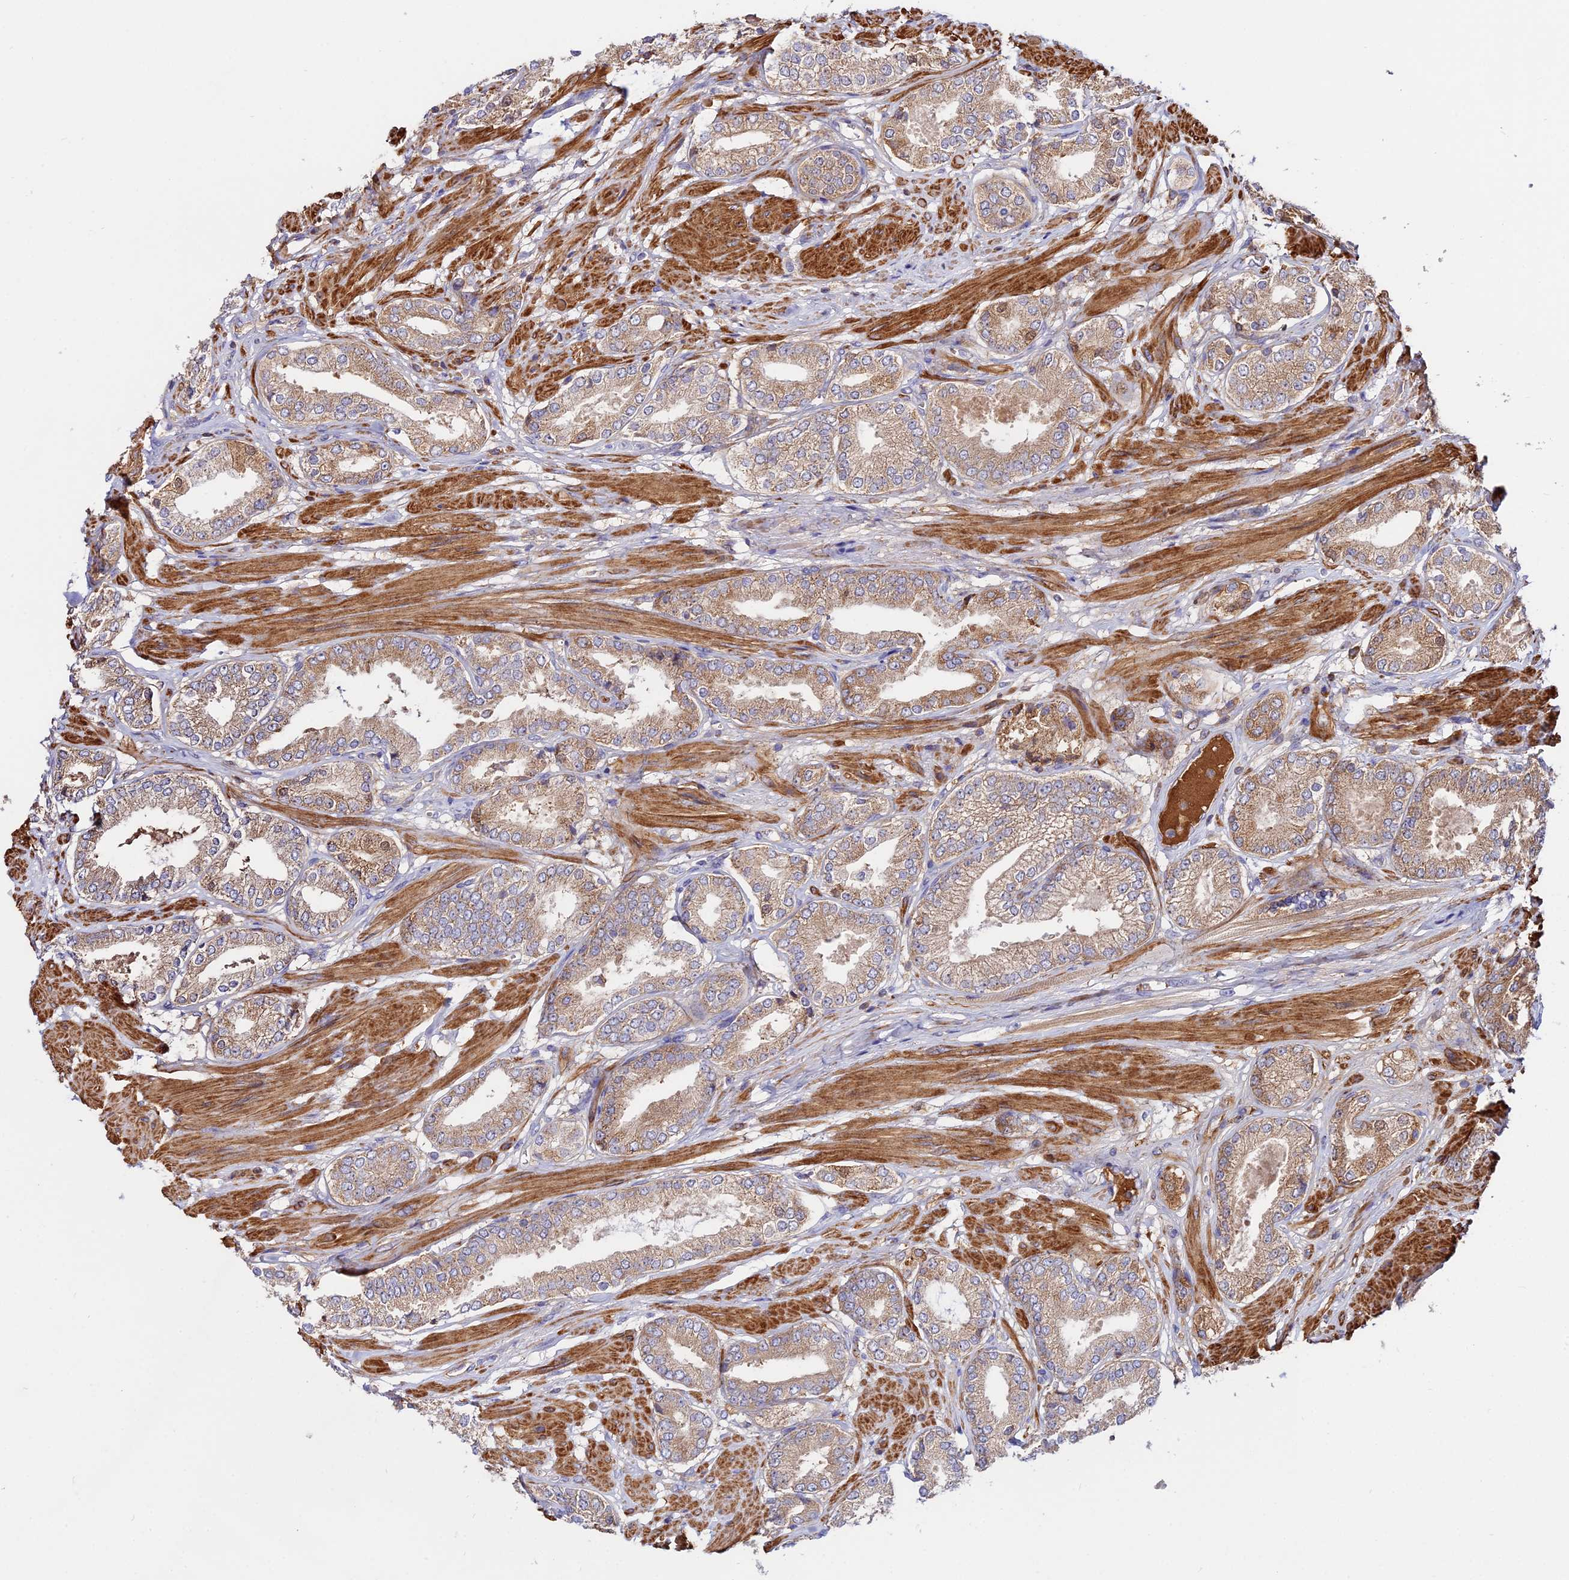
{"staining": {"intensity": "moderate", "quantity": ">75%", "location": "cytoplasmic/membranous"}, "tissue": "prostate cancer", "cell_type": "Tumor cells", "image_type": "cancer", "snomed": [{"axis": "morphology", "description": "Adenocarcinoma, High grade"}, {"axis": "topography", "description": "Prostate and seminal vesicle, NOS"}], "caption": "Moderate cytoplasmic/membranous positivity for a protein is appreciated in approximately >75% of tumor cells of adenocarcinoma (high-grade) (prostate) using IHC.", "gene": "PYM1", "patient": {"sex": "male", "age": 64}}